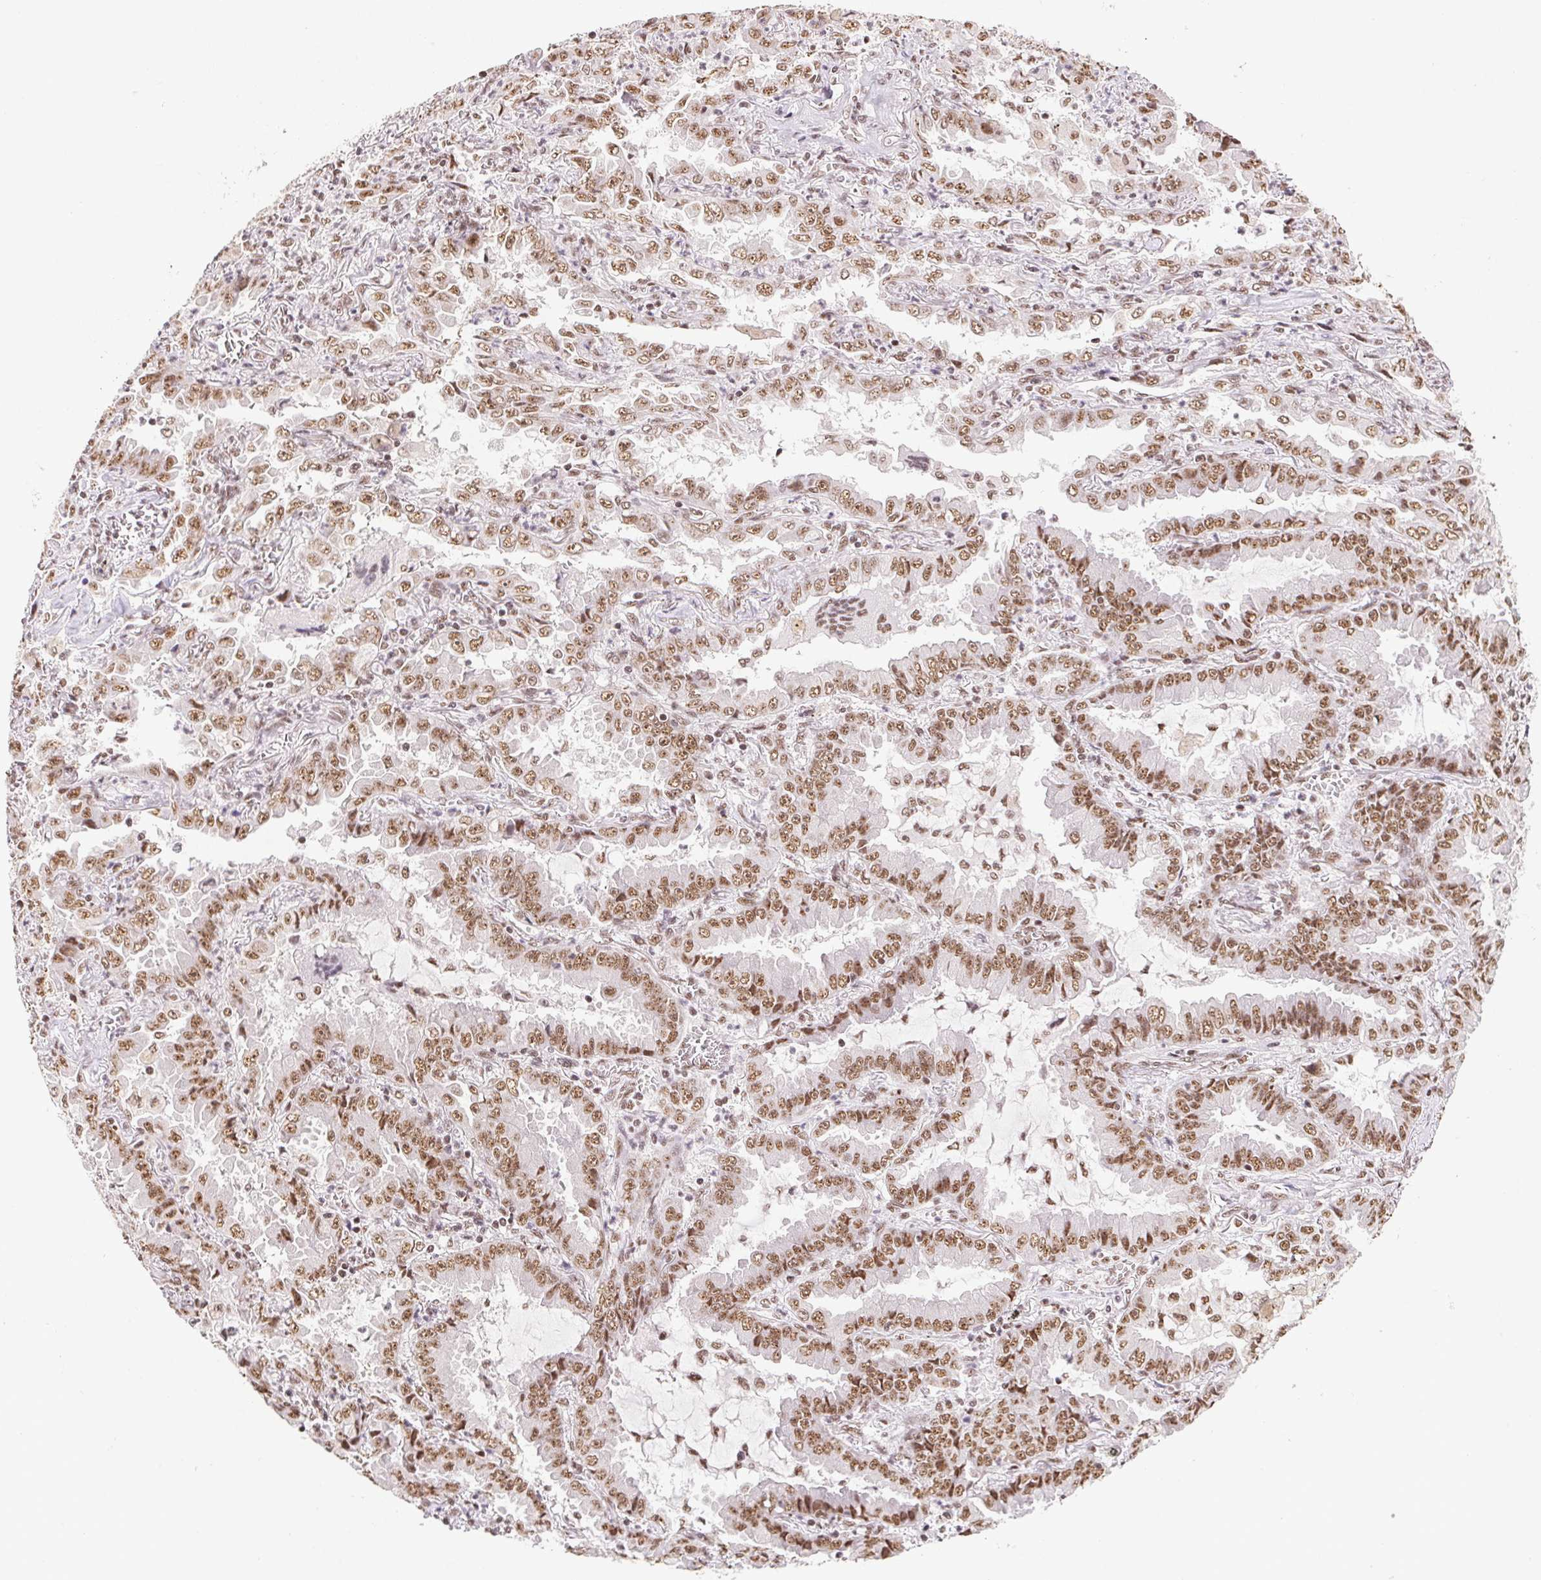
{"staining": {"intensity": "moderate", "quantity": ">75%", "location": "nuclear"}, "tissue": "lung cancer", "cell_type": "Tumor cells", "image_type": "cancer", "snomed": [{"axis": "morphology", "description": "Adenocarcinoma, NOS"}, {"axis": "topography", "description": "Lung"}], "caption": "Adenocarcinoma (lung) tissue displays moderate nuclear staining in about >75% of tumor cells", "gene": "IK", "patient": {"sex": "female", "age": 52}}